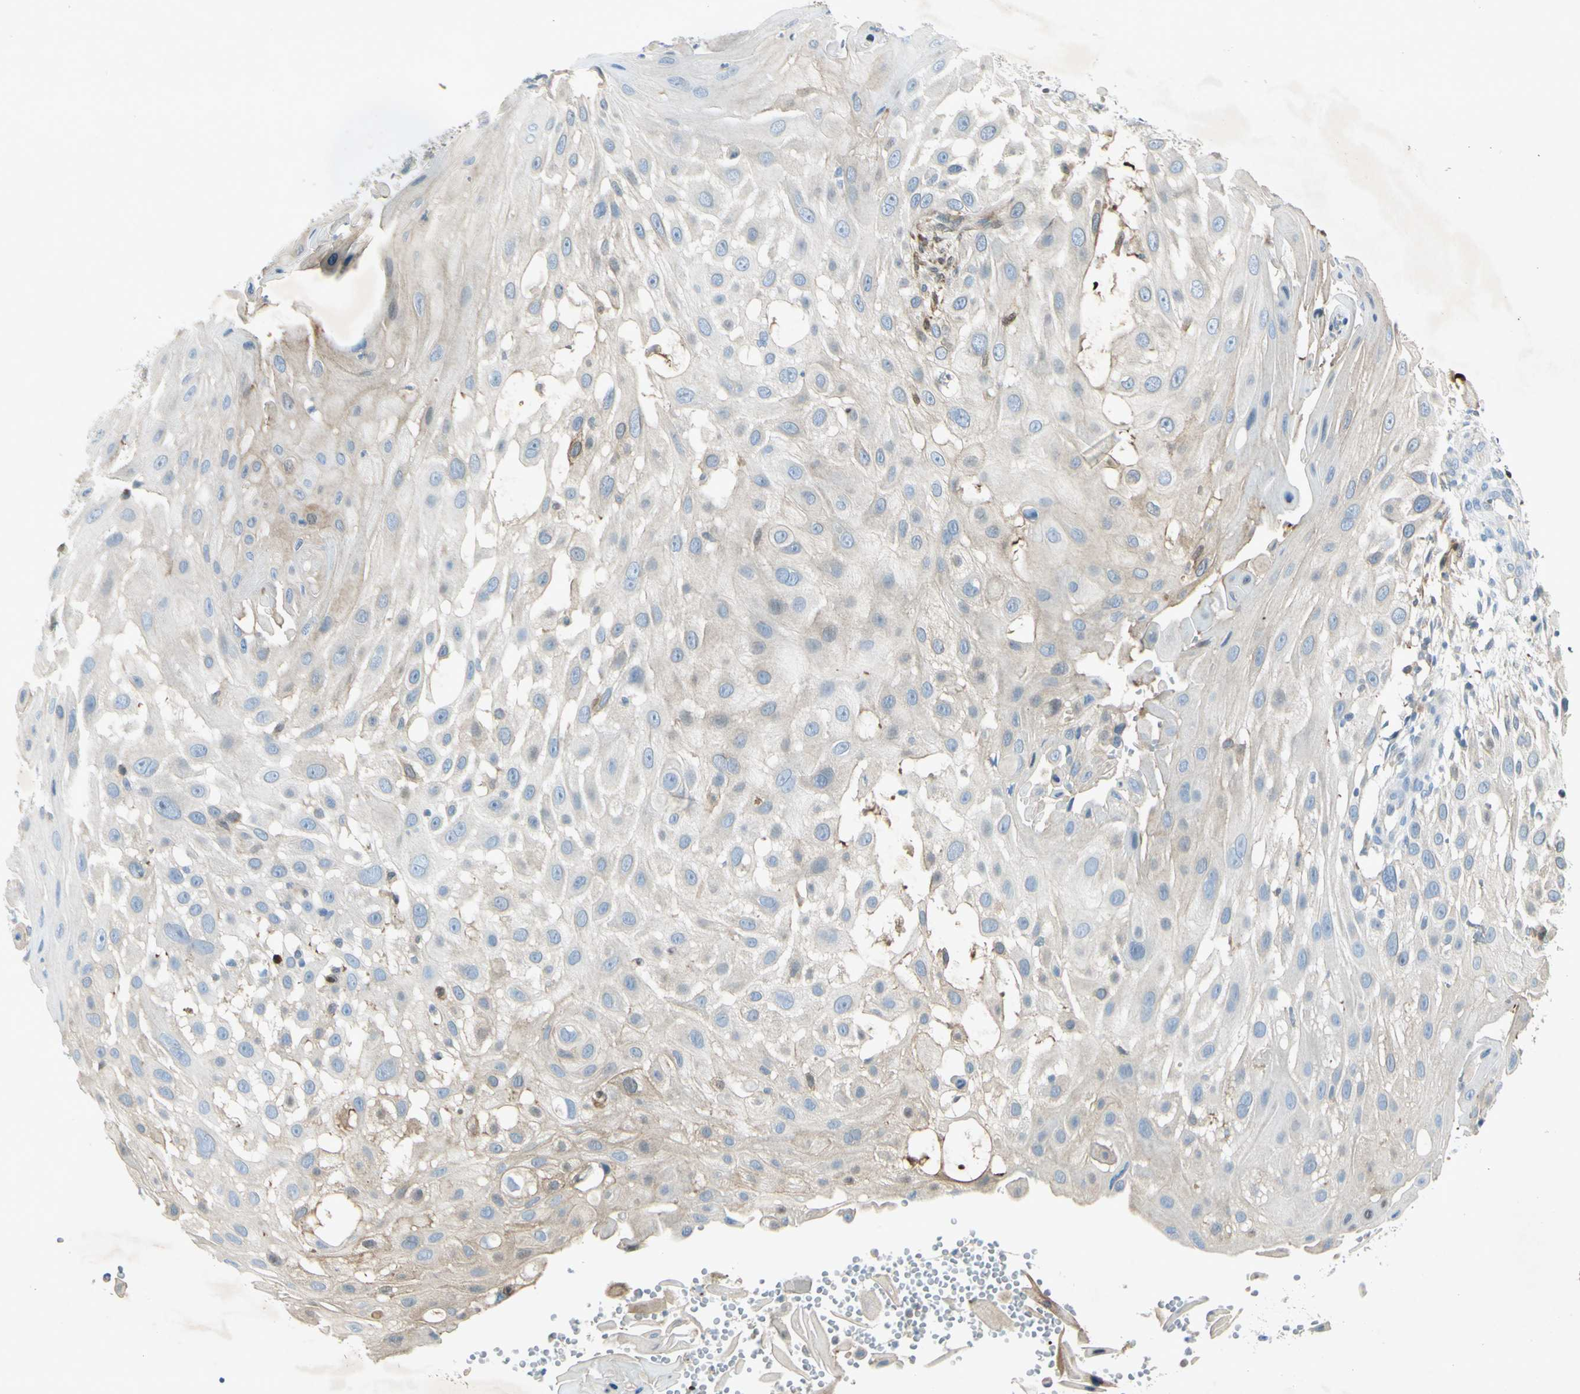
{"staining": {"intensity": "weak", "quantity": "<25%", "location": "cytoplasmic/membranous"}, "tissue": "skin cancer", "cell_type": "Tumor cells", "image_type": "cancer", "snomed": [{"axis": "morphology", "description": "Squamous cell carcinoma, NOS"}, {"axis": "topography", "description": "Skin"}], "caption": "Immunohistochemistry photomicrograph of neoplastic tissue: human squamous cell carcinoma (skin) stained with DAB (3,3'-diaminobenzidine) displays no significant protein expression in tumor cells.", "gene": "C1orf159", "patient": {"sex": "female", "age": 44}}